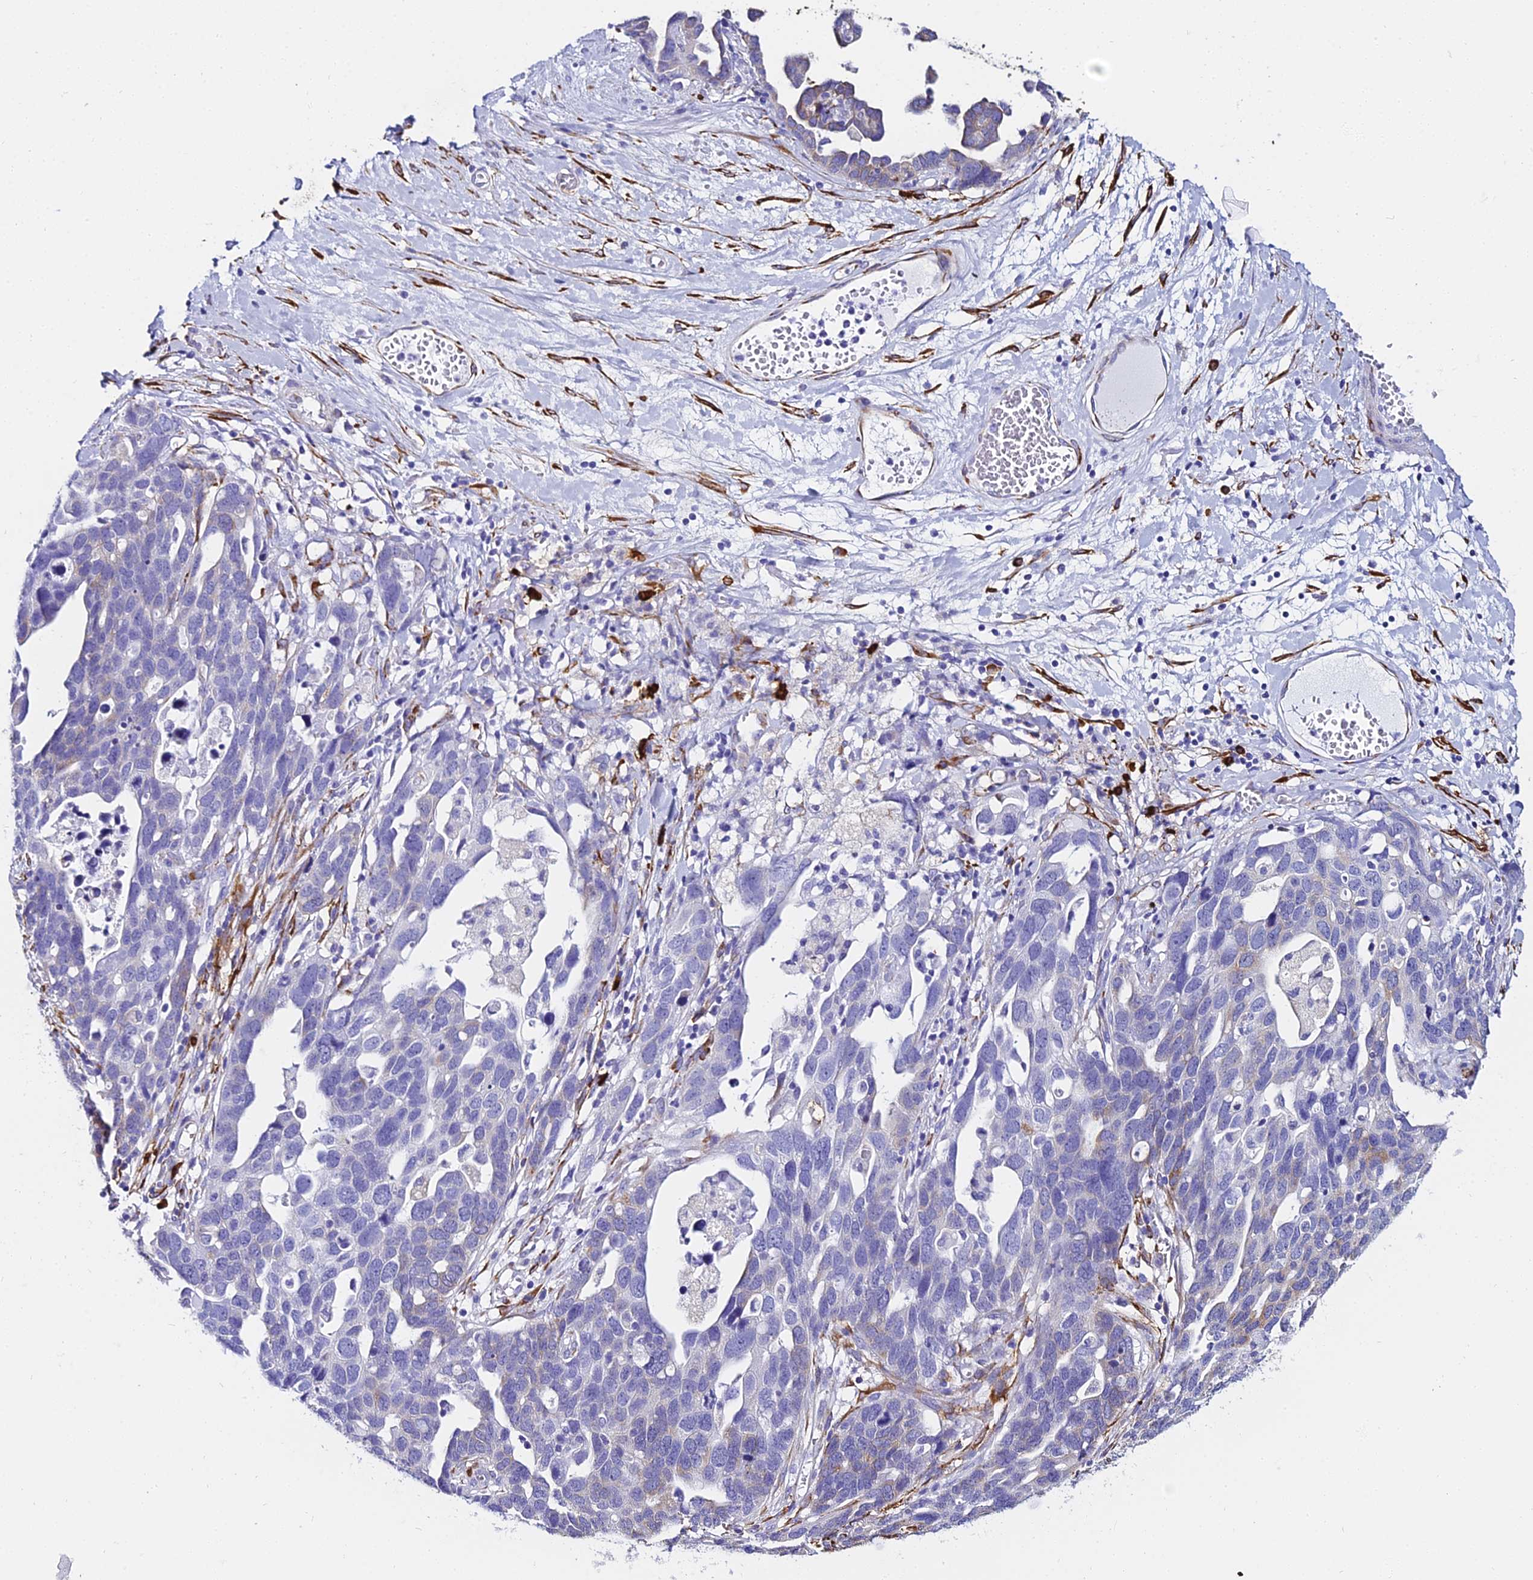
{"staining": {"intensity": "weak", "quantity": "<25%", "location": "cytoplasmic/membranous"}, "tissue": "ovarian cancer", "cell_type": "Tumor cells", "image_type": "cancer", "snomed": [{"axis": "morphology", "description": "Cystadenocarcinoma, serous, NOS"}, {"axis": "topography", "description": "Ovary"}], "caption": "Immunohistochemistry (IHC) photomicrograph of neoplastic tissue: human ovarian cancer (serous cystadenocarcinoma) stained with DAB (3,3'-diaminobenzidine) demonstrates no significant protein staining in tumor cells.", "gene": "TXNDC5", "patient": {"sex": "female", "age": 54}}